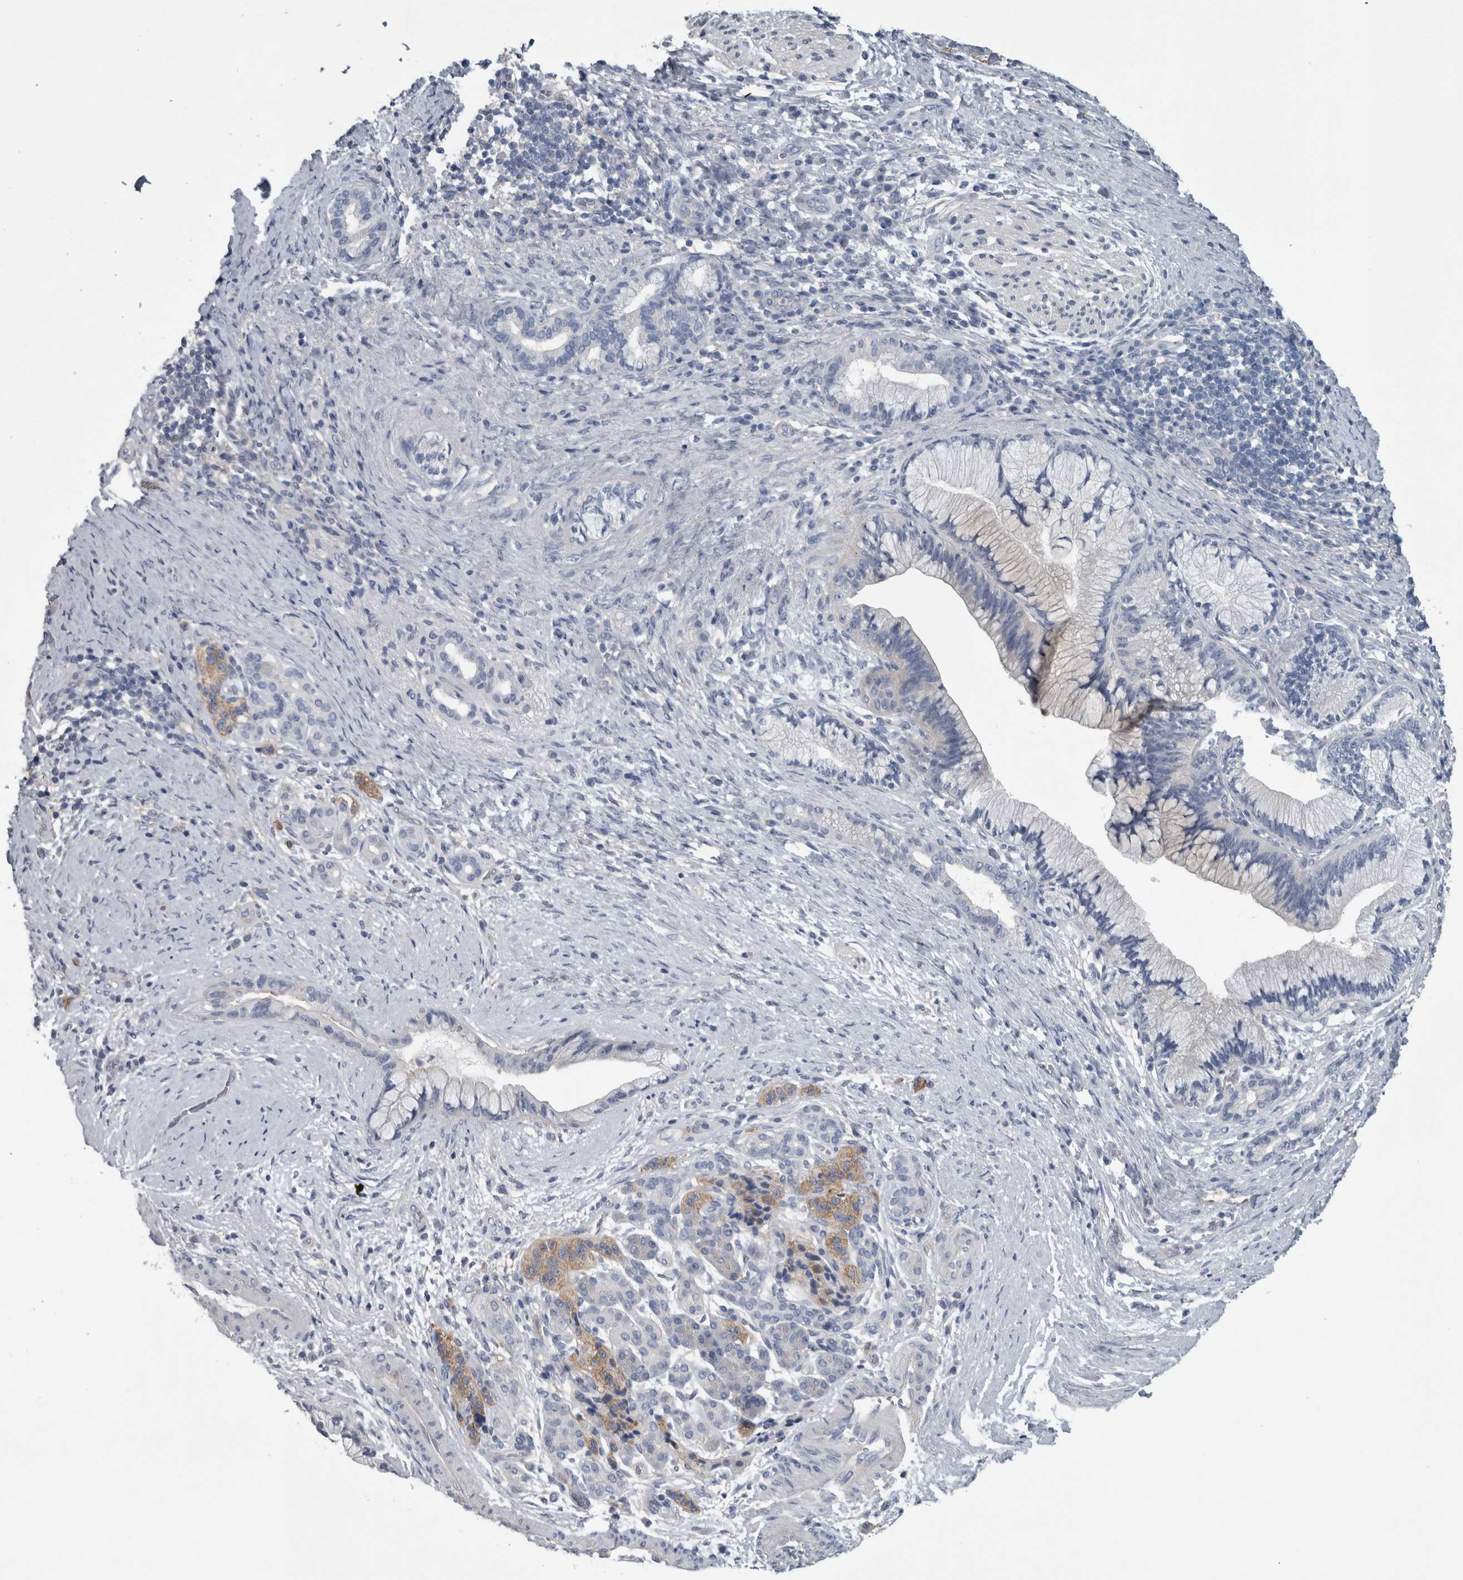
{"staining": {"intensity": "negative", "quantity": "none", "location": "none"}, "tissue": "pancreatic cancer", "cell_type": "Tumor cells", "image_type": "cancer", "snomed": [{"axis": "morphology", "description": "Adenocarcinoma, NOS"}, {"axis": "topography", "description": "Pancreas"}], "caption": "A micrograph of human adenocarcinoma (pancreatic) is negative for staining in tumor cells. The staining is performed using DAB (3,3'-diaminobenzidine) brown chromogen with nuclei counter-stained in using hematoxylin.", "gene": "SH3GL2", "patient": {"sex": "male", "age": 59}}